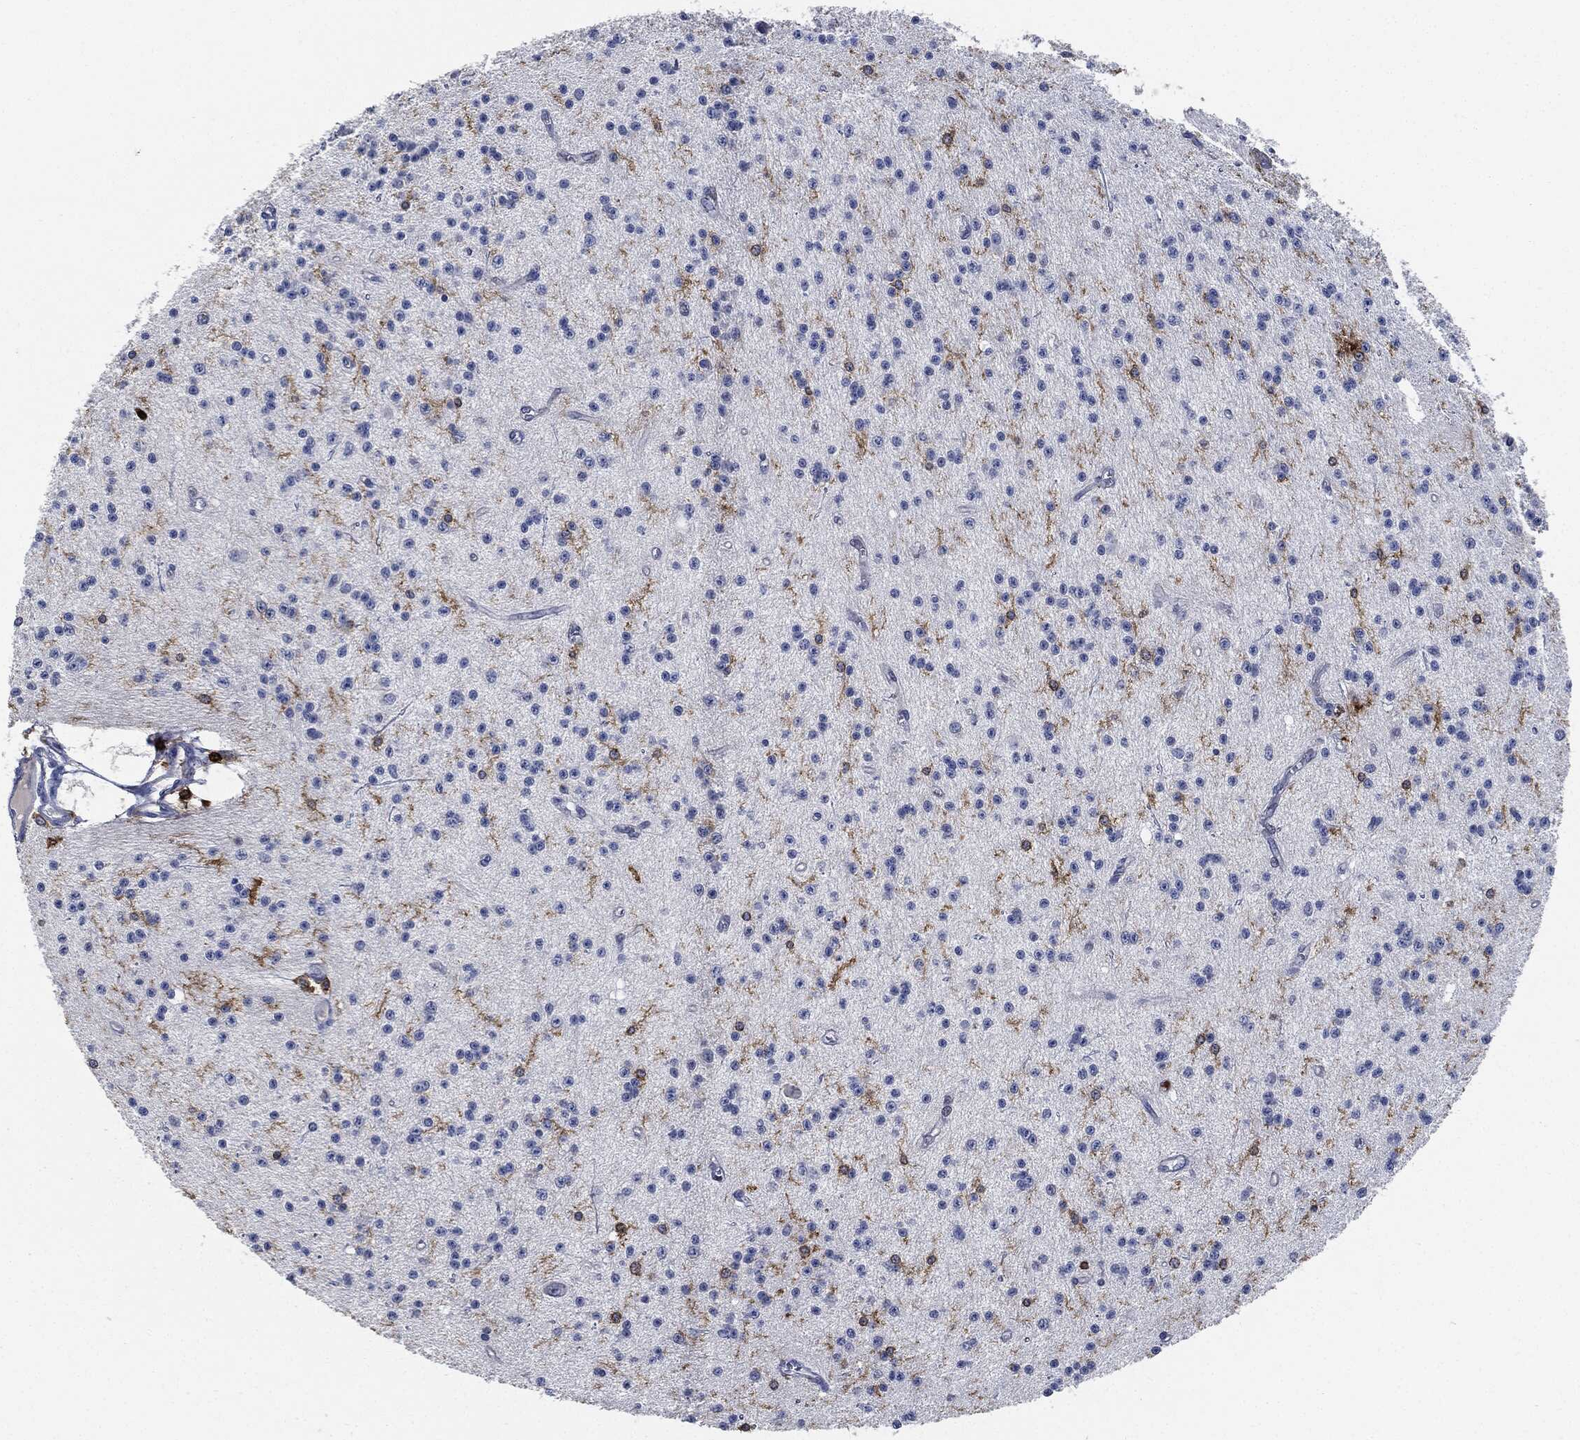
{"staining": {"intensity": "negative", "quantity": "none", "location": "none"}, "tissue": "glioma", "cell_type": "Tumor cells", "image_type": "cancer", "snomed": [{"axis": "morphology", "description": "Glioma, malignant, Low grade"}, {"axis": "topography", "description": "Brain"}], "caption": "Image shows no protein staining in tumor cells of glioma tissue.", "gene": "PTPRC", "patient": {"sex": "male", "age": 27}}